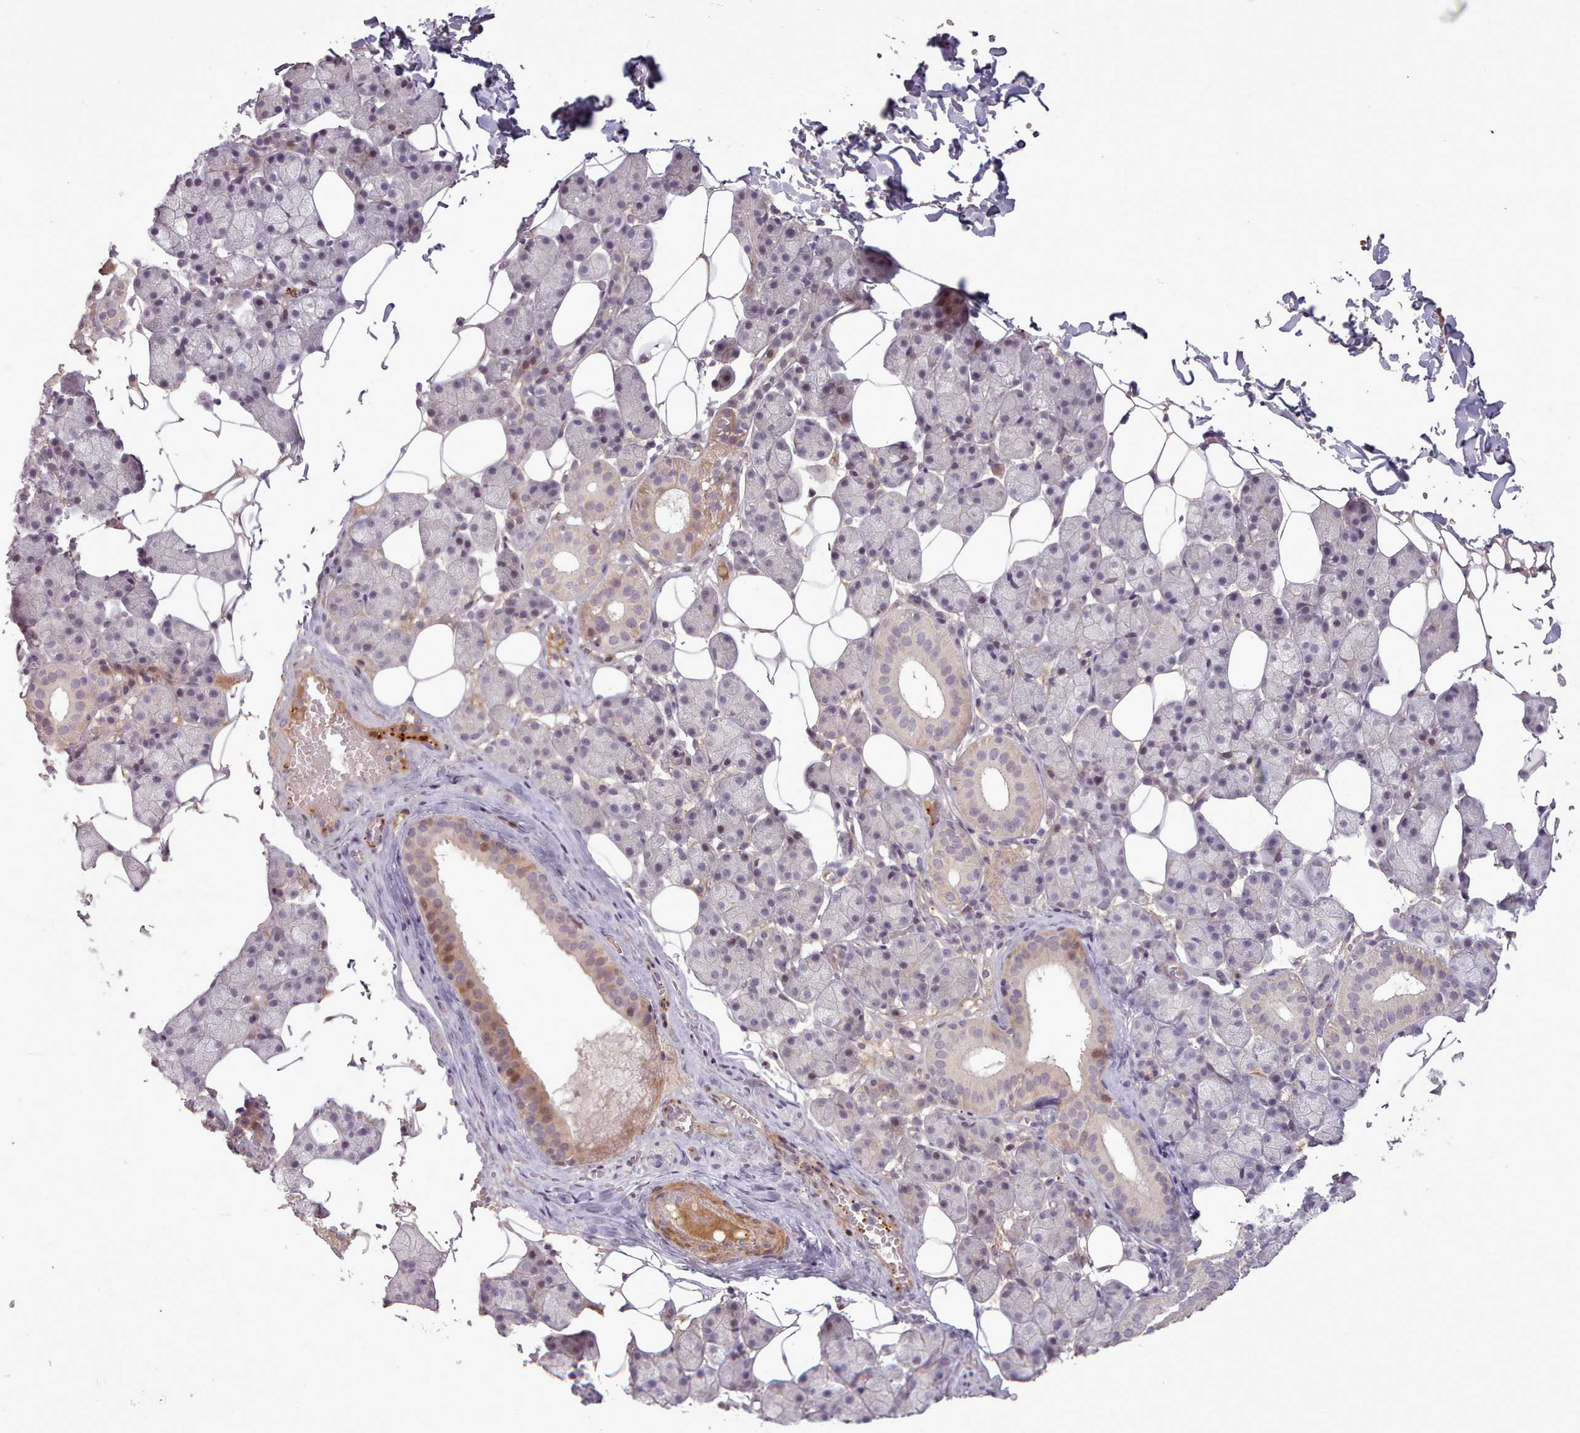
{"staining": {"intensity": "weak", "quantity": "<25%", "location": "cytoplasmic/membranous"}, "tissue": "salivary gland", "cell_type": "Glandular cells", "image_type": "normal", "snomed": [{"axis": "morphology", "description": "Normal tissue, NOS"}, {"axis": "topography", "description": "Salivary gland"}], "caption": "The histopathology image displays no staining of glandular cells in normal salivary gland.", "gene": "LEFTY1", "patient": {"sex": "female", "age": 33}}